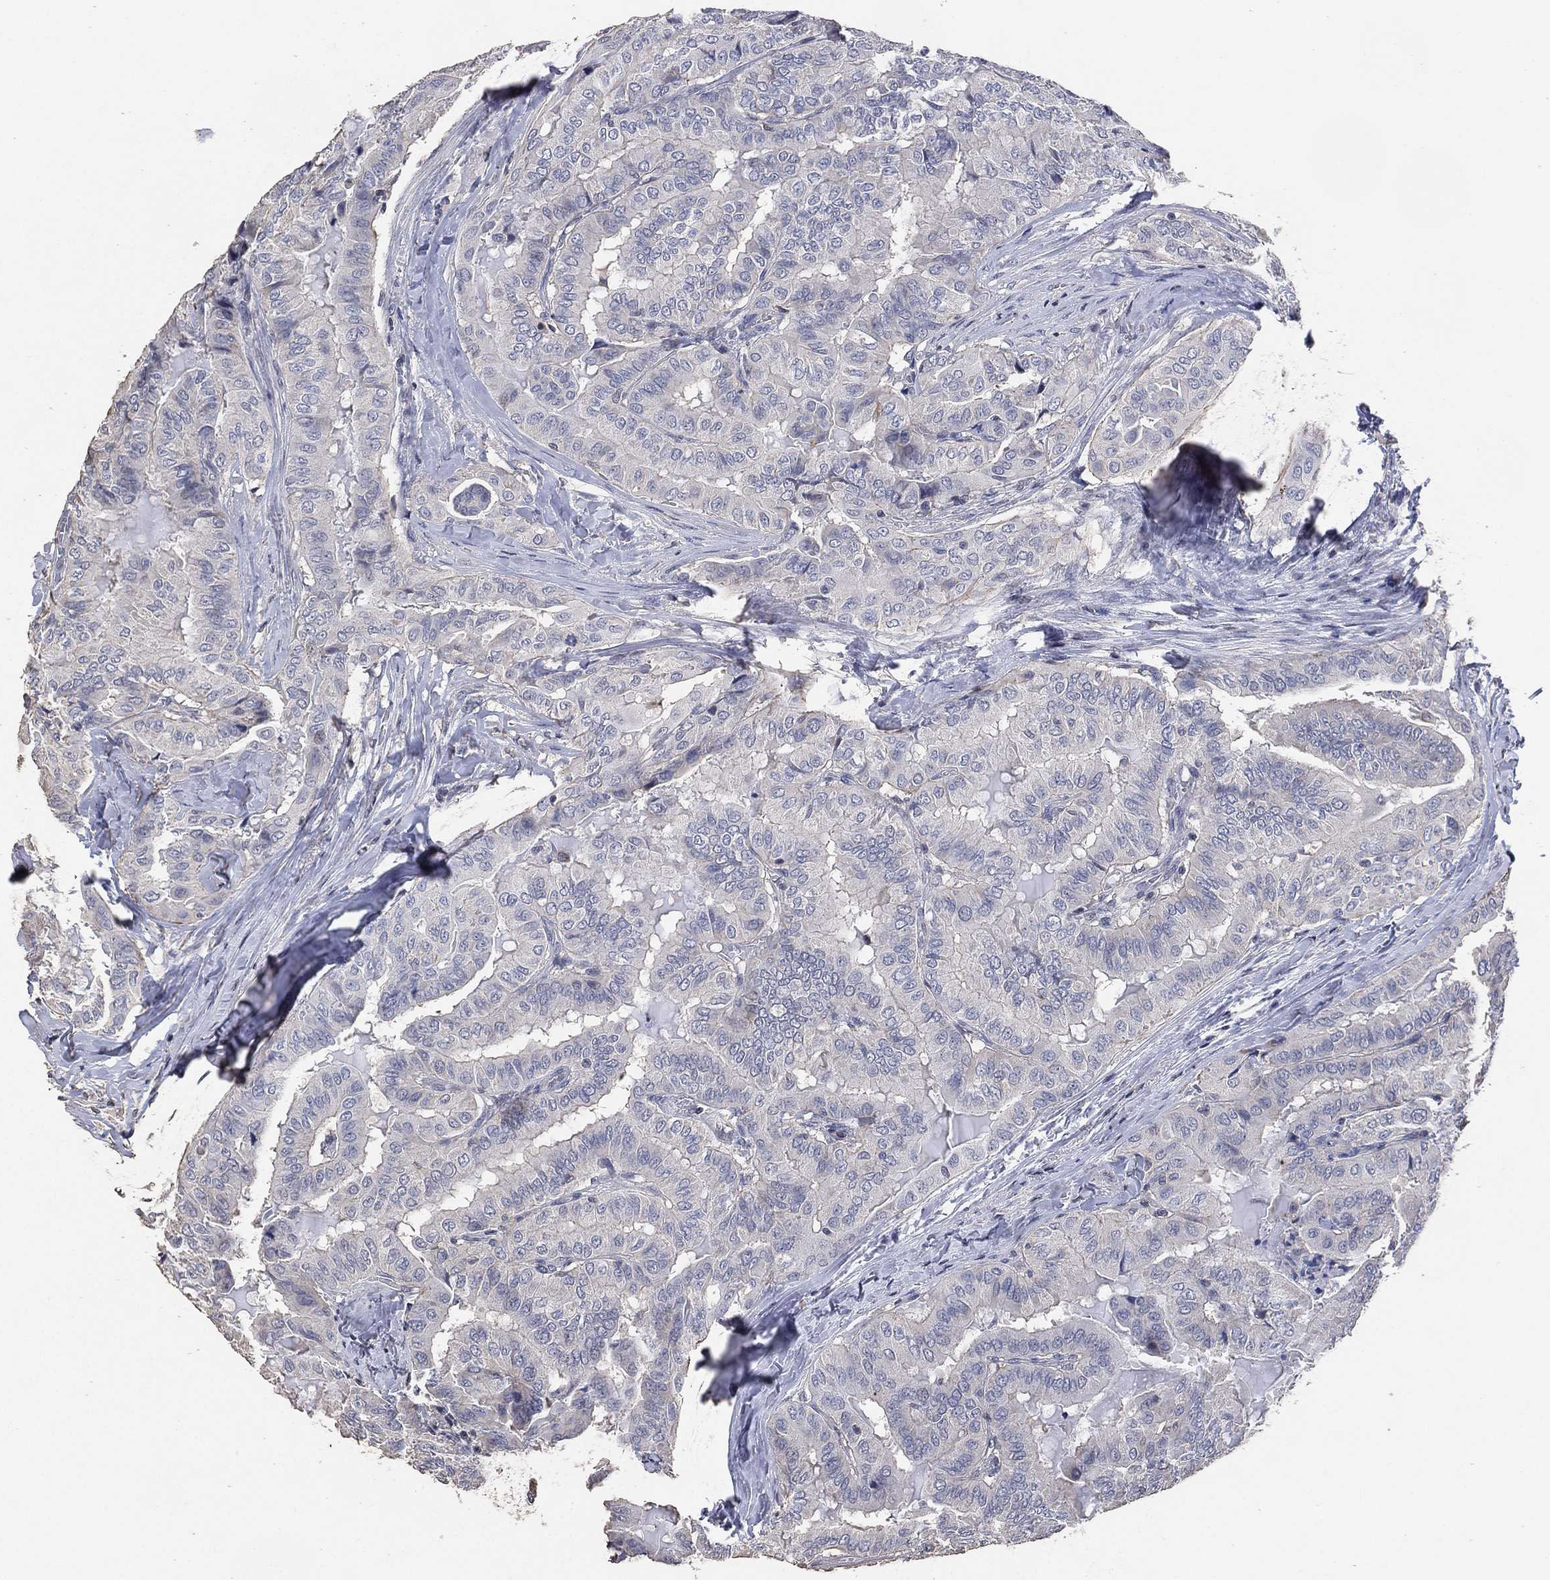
{"staining": {"intensity": "negative", "quantity": "none", "location": "none"}, "tissue": "thyroid cancer", "cell_type": "Tumor cells", "image_type": "cancer", "snomed": [{"axis": "morphology", "description": "Papillary adenocarcinoma, NOS"}, {"axis": "topography", "description": "Thyroid gland"}], "caption": "An image of thyroid cancer (papillary adenocarcinoma) stained for a protein reveals no brown staining in tumor cells. The staining is performed using DAB brown chromogen with nuclei counter-stained in using hematoxylin.", "gene": "ADPRHL1", "patient": {"sex": "female", "age": 68}}